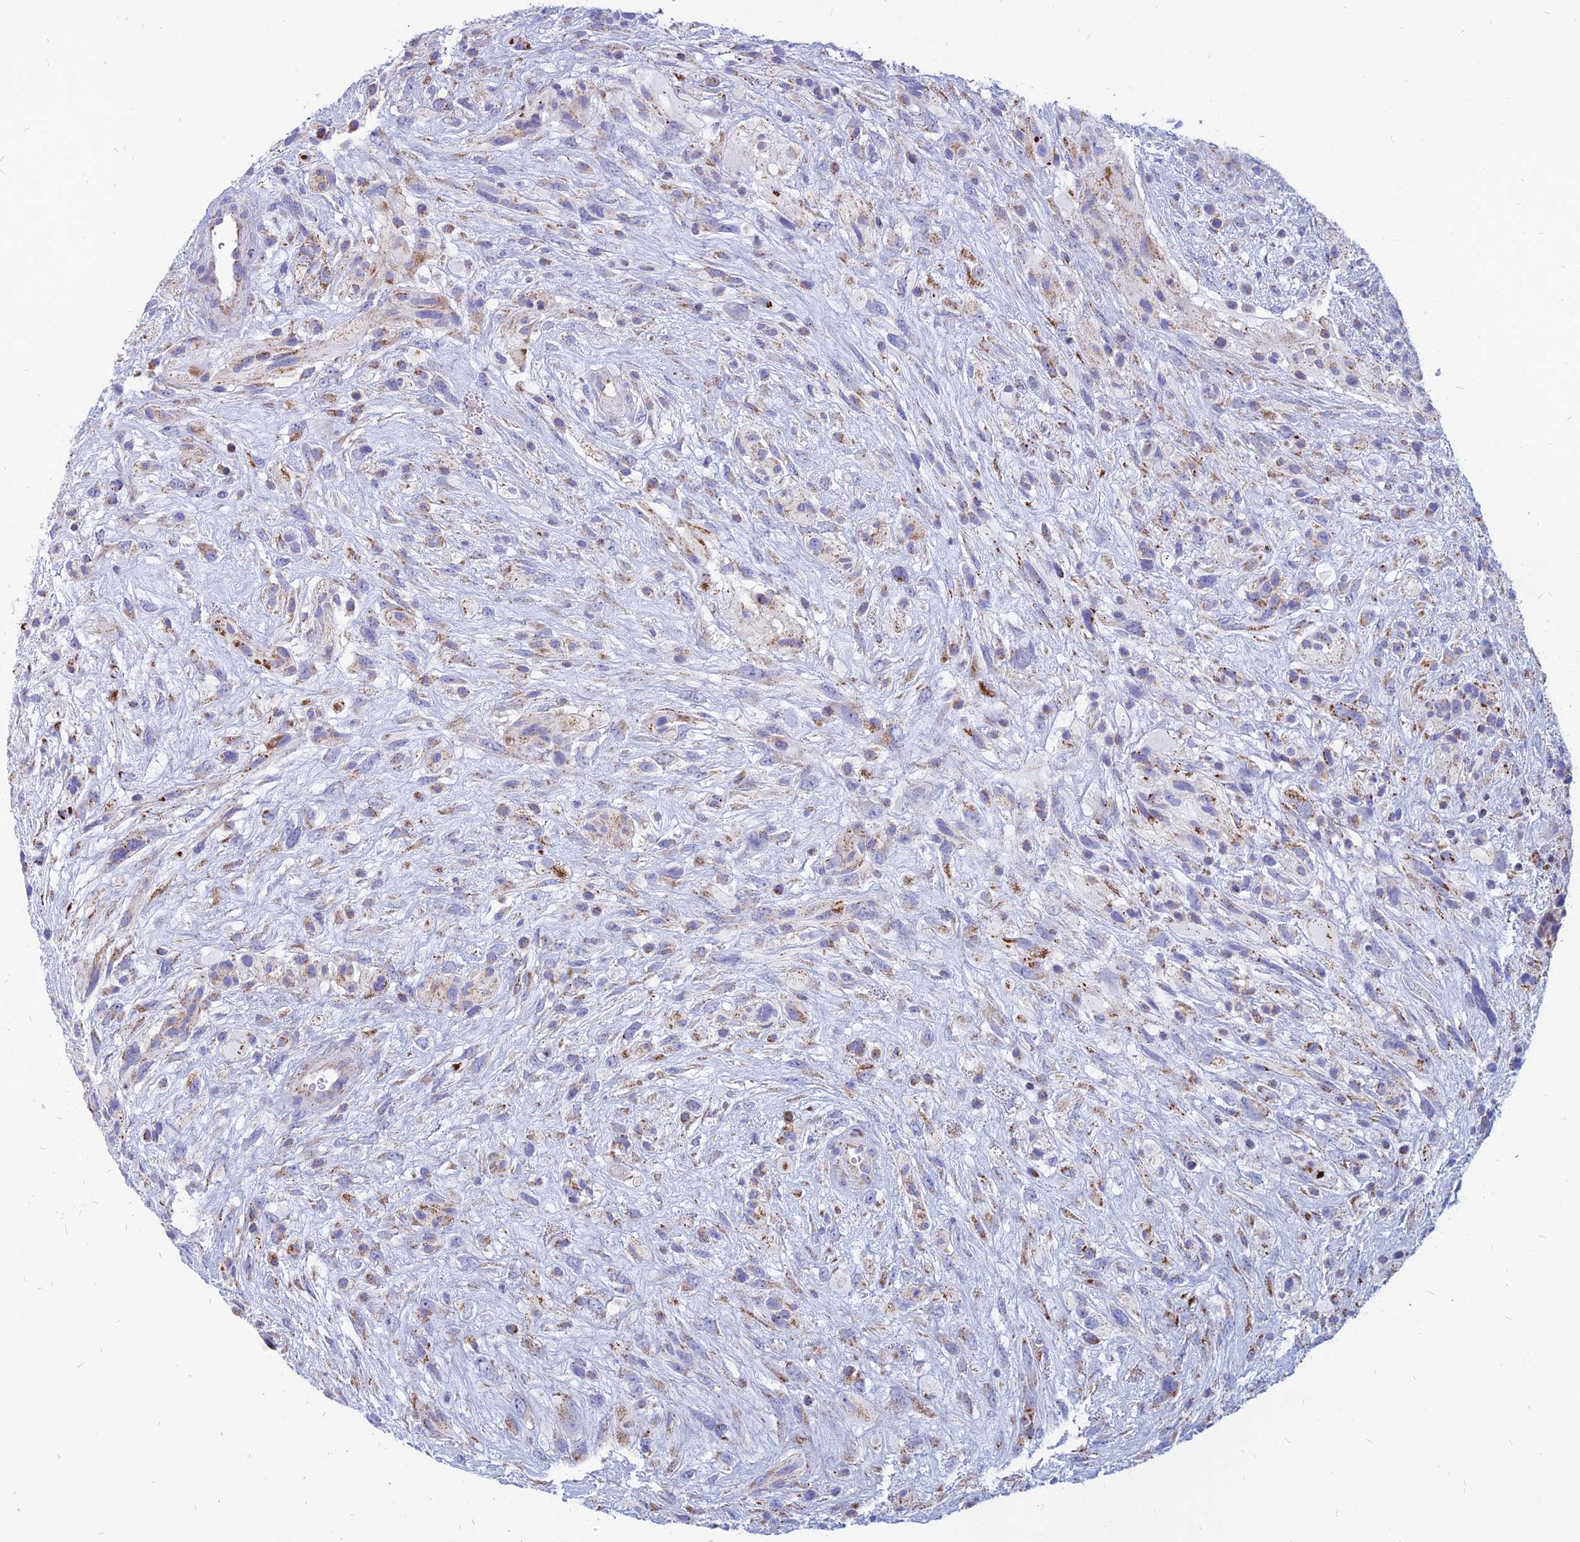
{"staining": {"intensity": "moderate", "quantity": "<25%", "location": "cytoplasmic/membranous"}, "tissue": "glioma", "cell_type": "Tumor cells", "image_type": "cancer", "snomed": [{"axis": "morphology", "description": "Glioma, malignant, High grade"}, {"axis": "topography", "description": "Brain"}], "caption": "A brown stain shows moderate cytoplasmic/membranous expression of a protein in human high-grade glioma (malignant) tumor cells. The protein is stained brown, and the nuclei are stained in blue (DAB IHC with brightfield microscopy, high magnification).", "gene": "PACC1", "patient": {"sex": "male", "age": 61}}